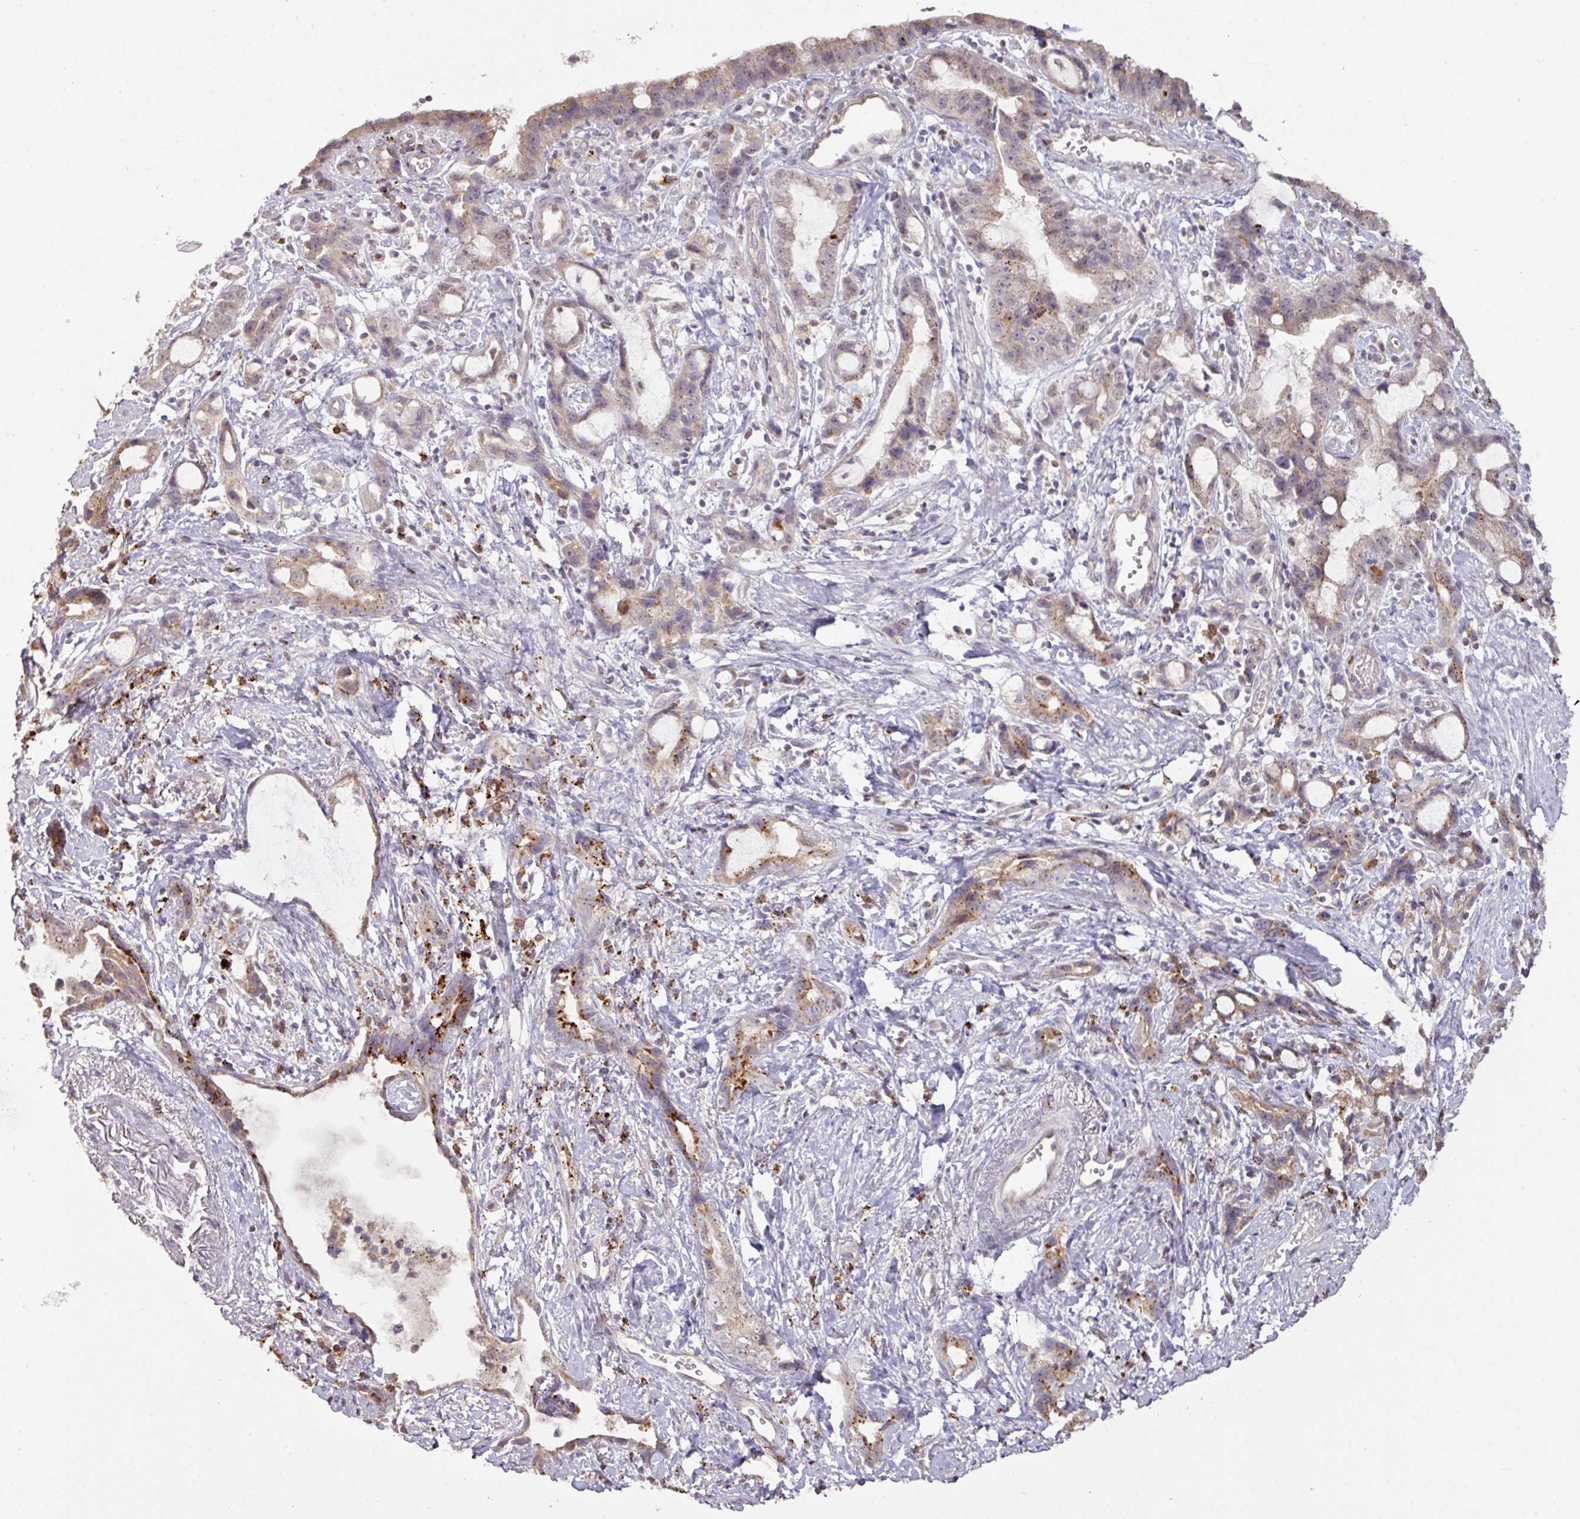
{"staining": {"intensity": "moderate", "quantity": "25%-75%", "location": "cytoplasmic/membranous"}, "tissue": "stomach cancer", "cell_type": "Tumor cells", "image_type": "cancer", "snomed": [{"axis": "morphology", "description": "Adenocarcinoma, NOS"}, {"axis": "topography", "description": "Stomach"}], "caption": "Moderate cytoplasmic/membranous expression for a protein is seen in approximately 25%-75% of tumor cells of adenocarcinoma (stomach) using immunohistochemistry (IHC).", "gene": "CXCR5", "patient": {"sex": "male", "age": 55}}